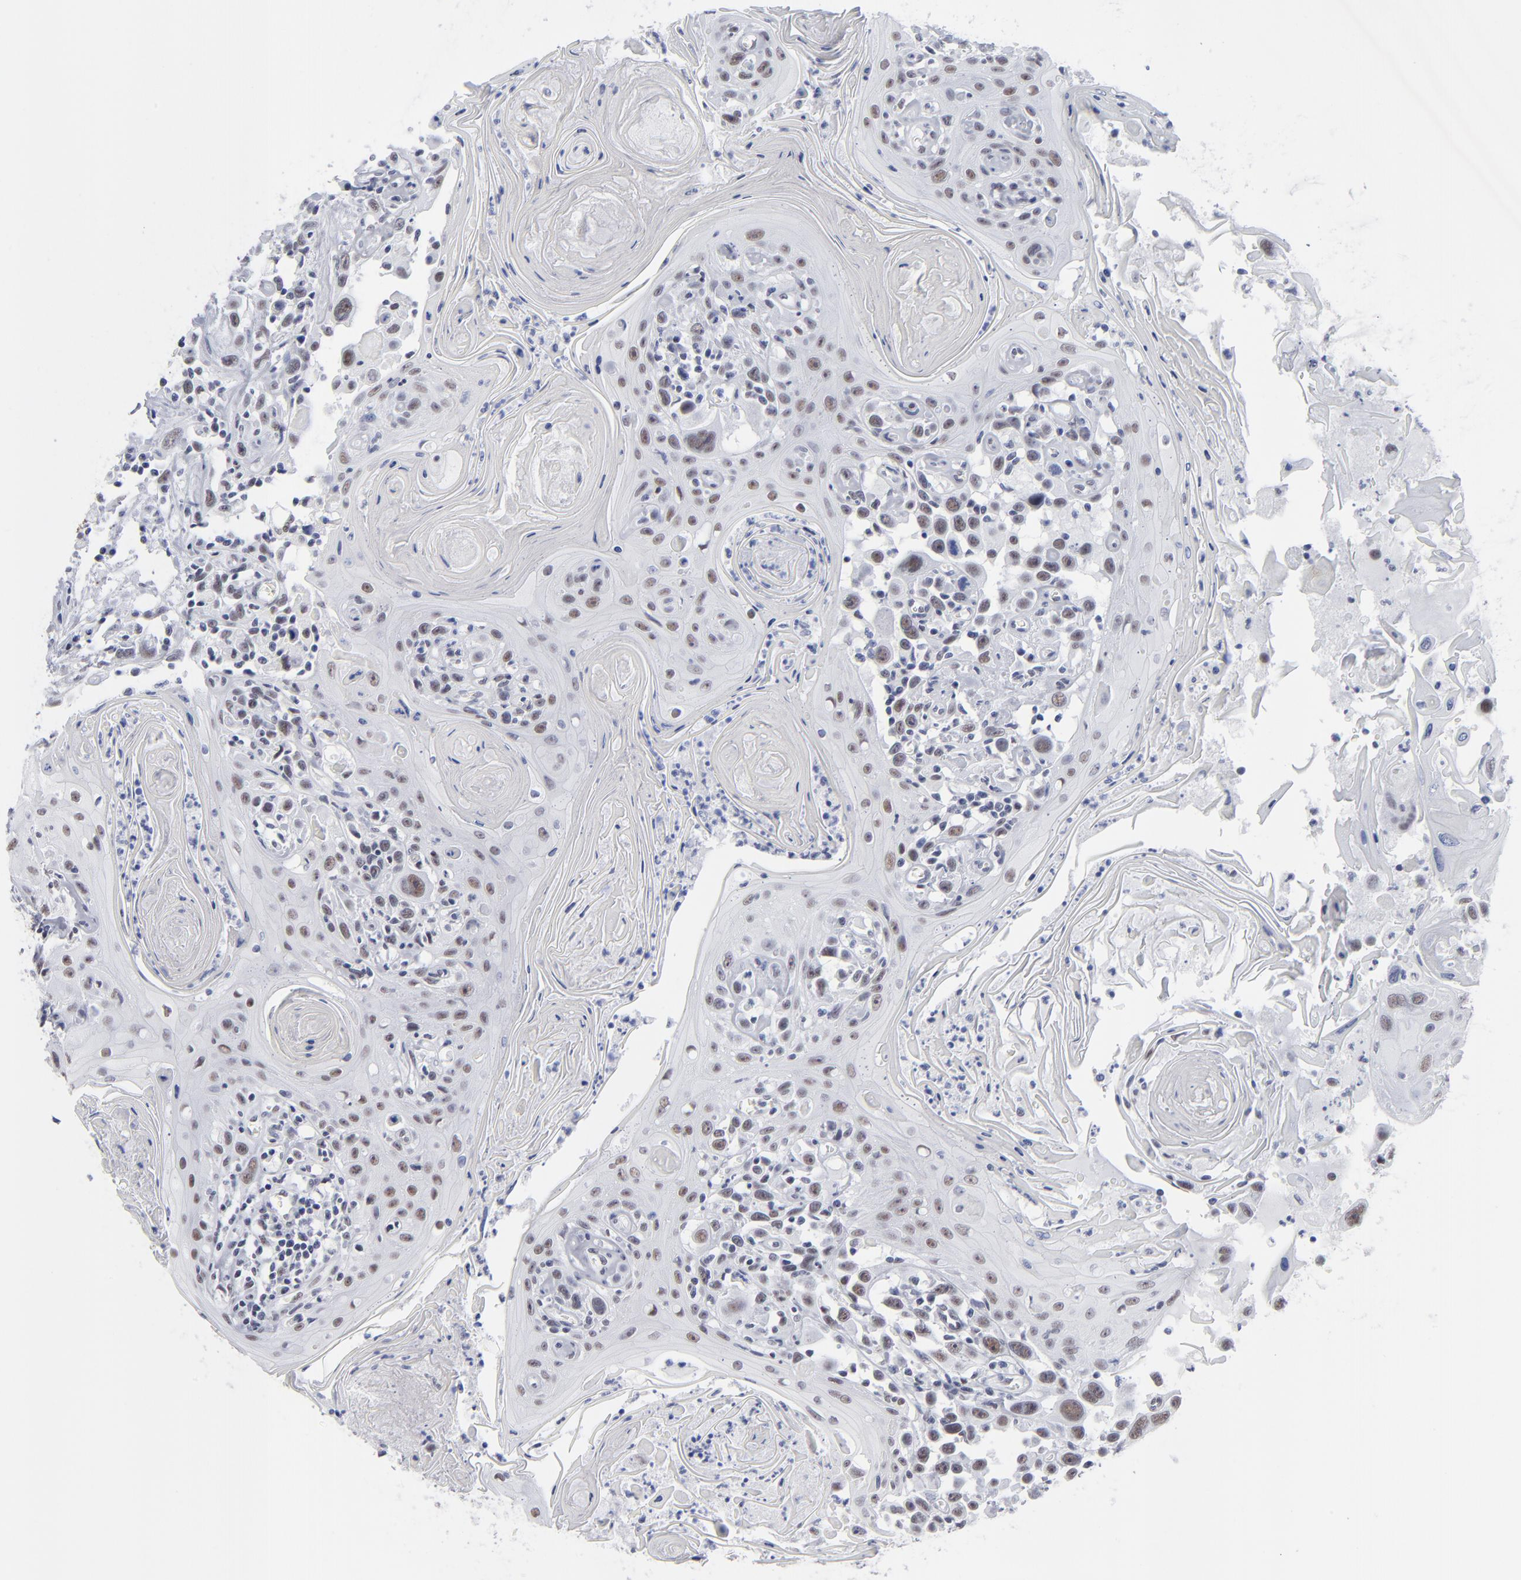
{"staining": {"intensity": "moderate", "quantity": "25%-75%", "location": "nuclear"}, "tissue": "head and neck cancer", "cell_type": "Tumor cells", "image_type": "cancer", "snomed": [{"axis": "morphology", "description": "Squamous cell carcinoma, NOS"}, {"axis": "topography", "description": "Oral tissue"}, {"axis": "topography", "description": "Head-Neck"}], "caption": "Brown immunohistochemical staining in head and neck cancer exhibits moderate nuclear staining in approximately 25%-75% of tumor cells.", "gene": "SNRPB", "patient": {"sex": "female", "age": 76}}